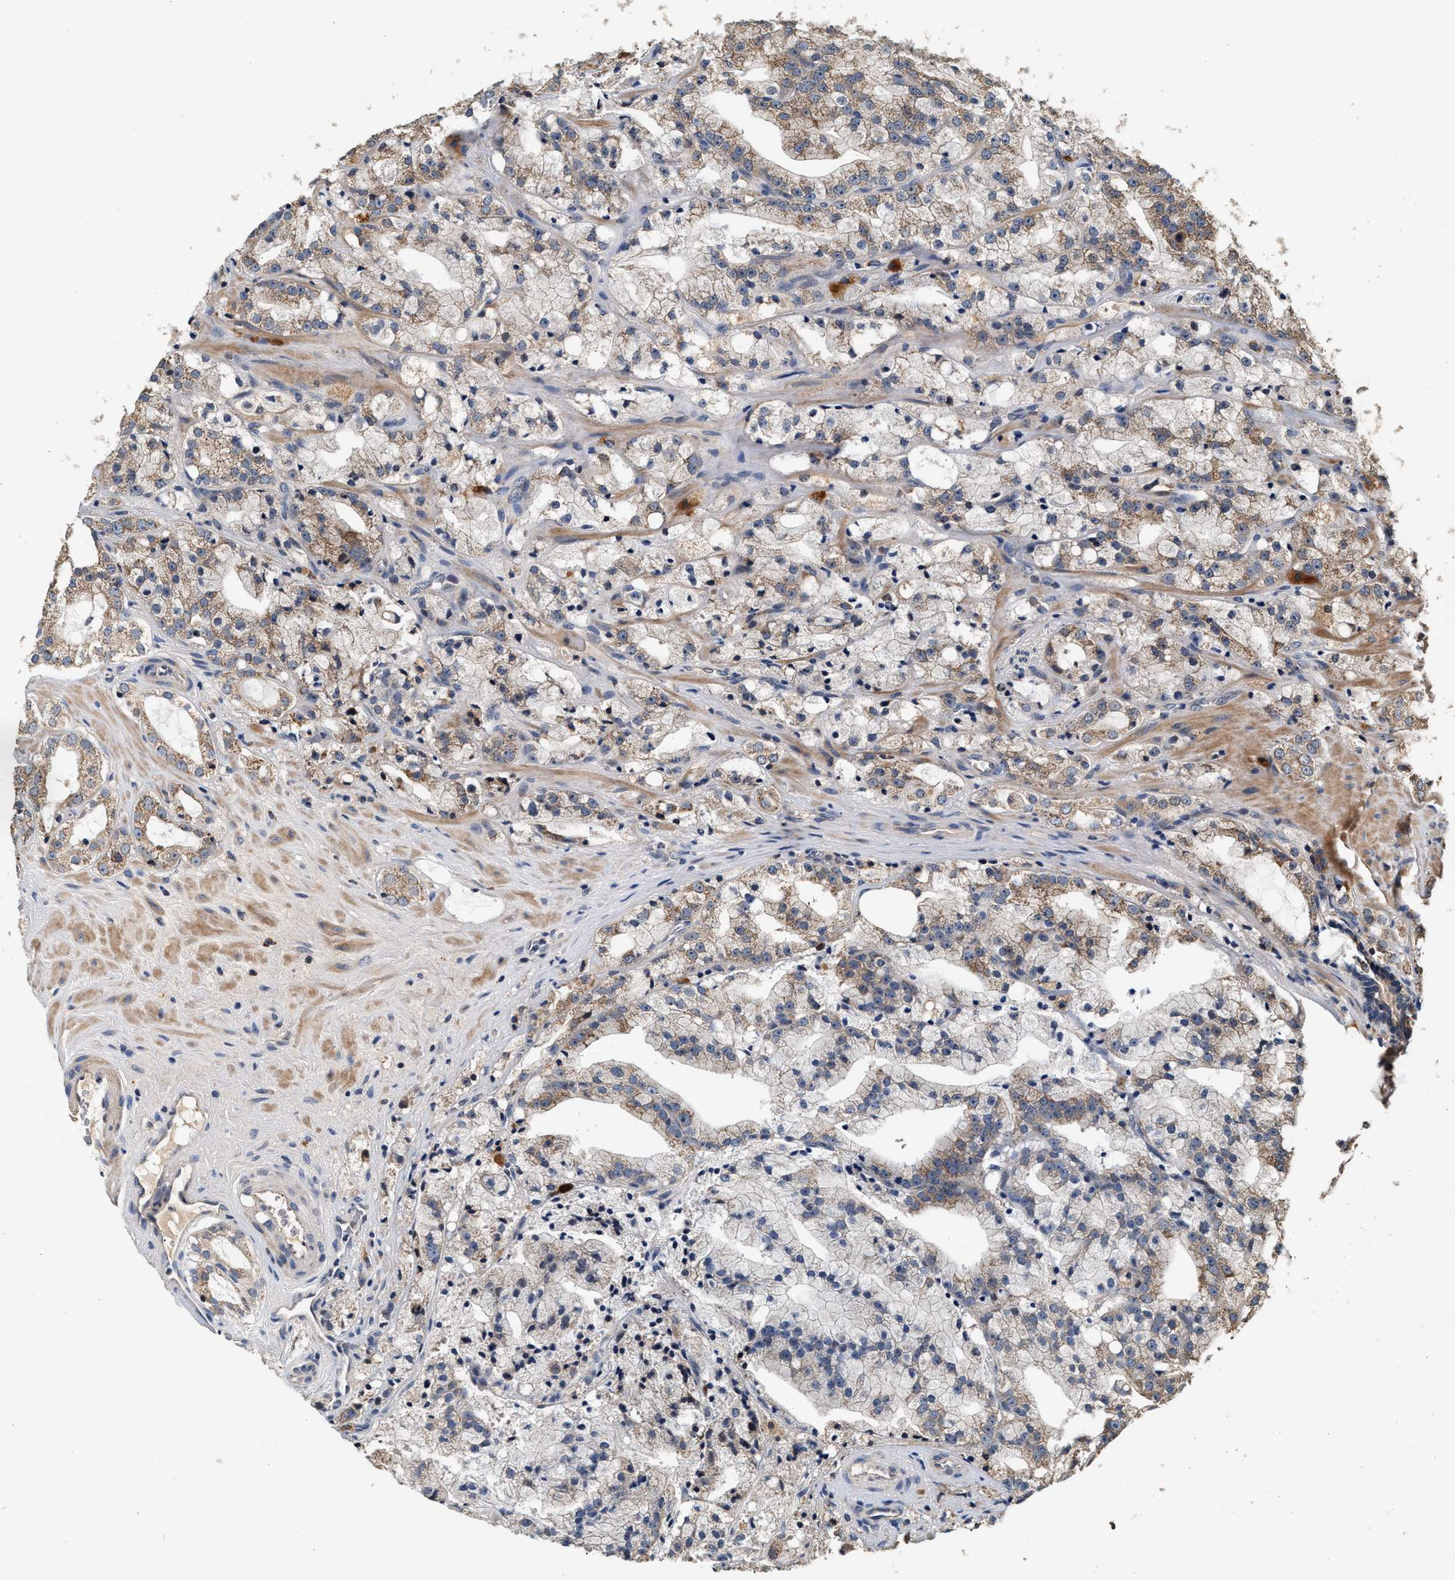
{"staining": {"intensity": "moderate", "quantity": "25%-75%", "location": "cytoplasmic/membranous"}, "tissue": "prostate cancer", "cell_type": "Tumor cells", "image_type": "cancer", "snomed": [{"axis": "morphology", "description": "Adenocarcinoma, High grade"}, {"axis": "topography", "description": "Prostate"}], "caption": "About 25%-75% of tumor cells in prostate cancer (adenocarcinoma (high-grade)) reveal moderate cytoplasmic/membranous protein staining as visualized by brown immunohistochemical staining.", "gene": "PTGR3", "patient": {"sex": "male", "age": 64}}